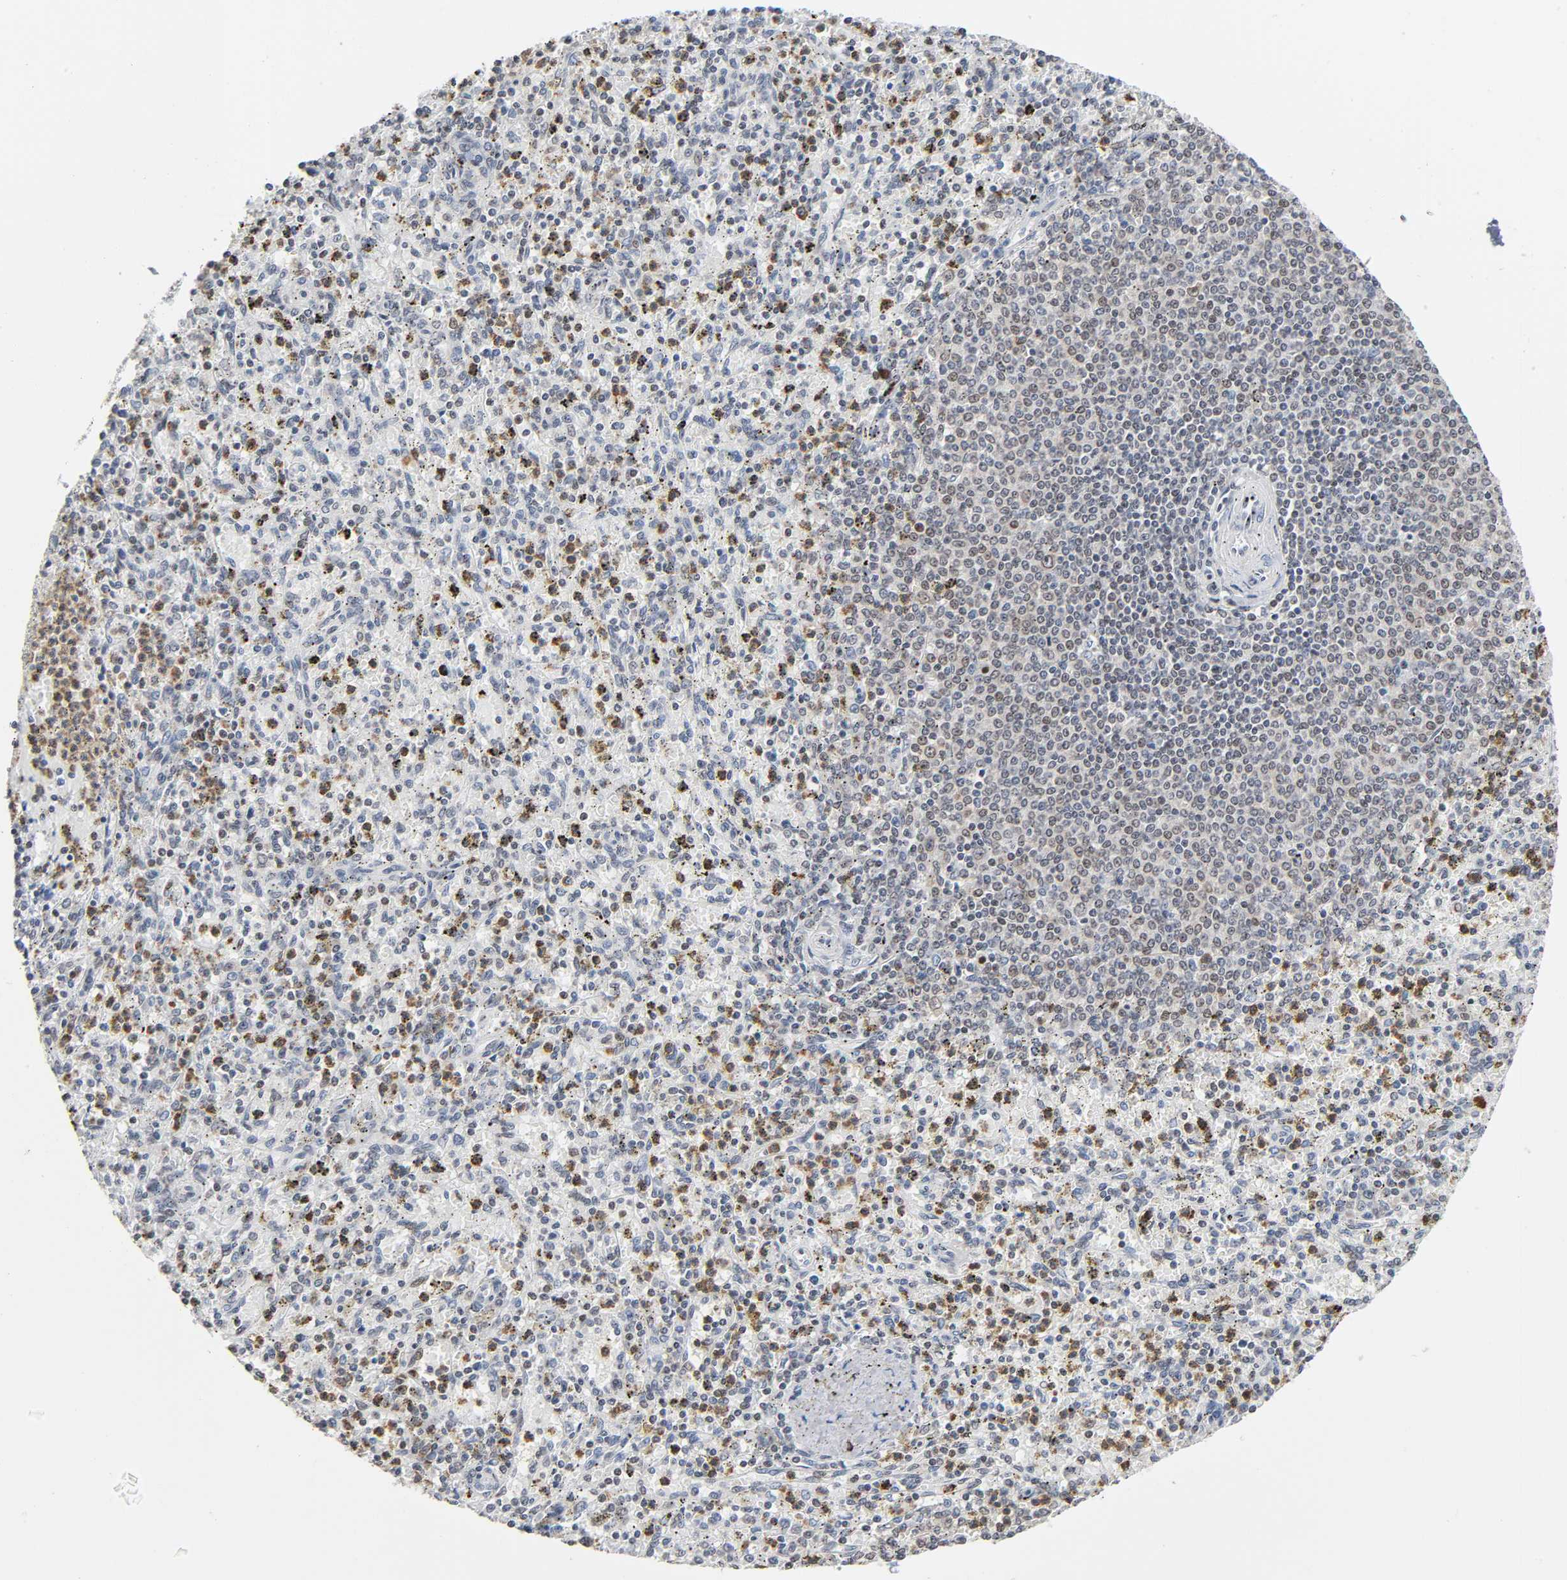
{"staining": {"intensity": "moderate", "quantity": "25%-75%", "location": "nuclear"}, "tissue": "spleen", "cell_type": "Cells in red pulp", "image_type": "normal", "snomed": [{"axis": "morphology", "description": "Normal tissue, NOS"}, {"axis": "topography", "description": "Spleen"}], "caption": "A high-resolution micrograph shows immunohistochemistry (IHC) staining of unremarkable spleen, which reveals moderate nuclear expression in approximately 25%-75% of cells in red pulp. The staining is performed using DAB brown chromogen to label protein expression. The nuclei are counter-stained blue using hematoxylin.", "gene": "SUMO1", "patient": {"sex": "male", "age": 72}}